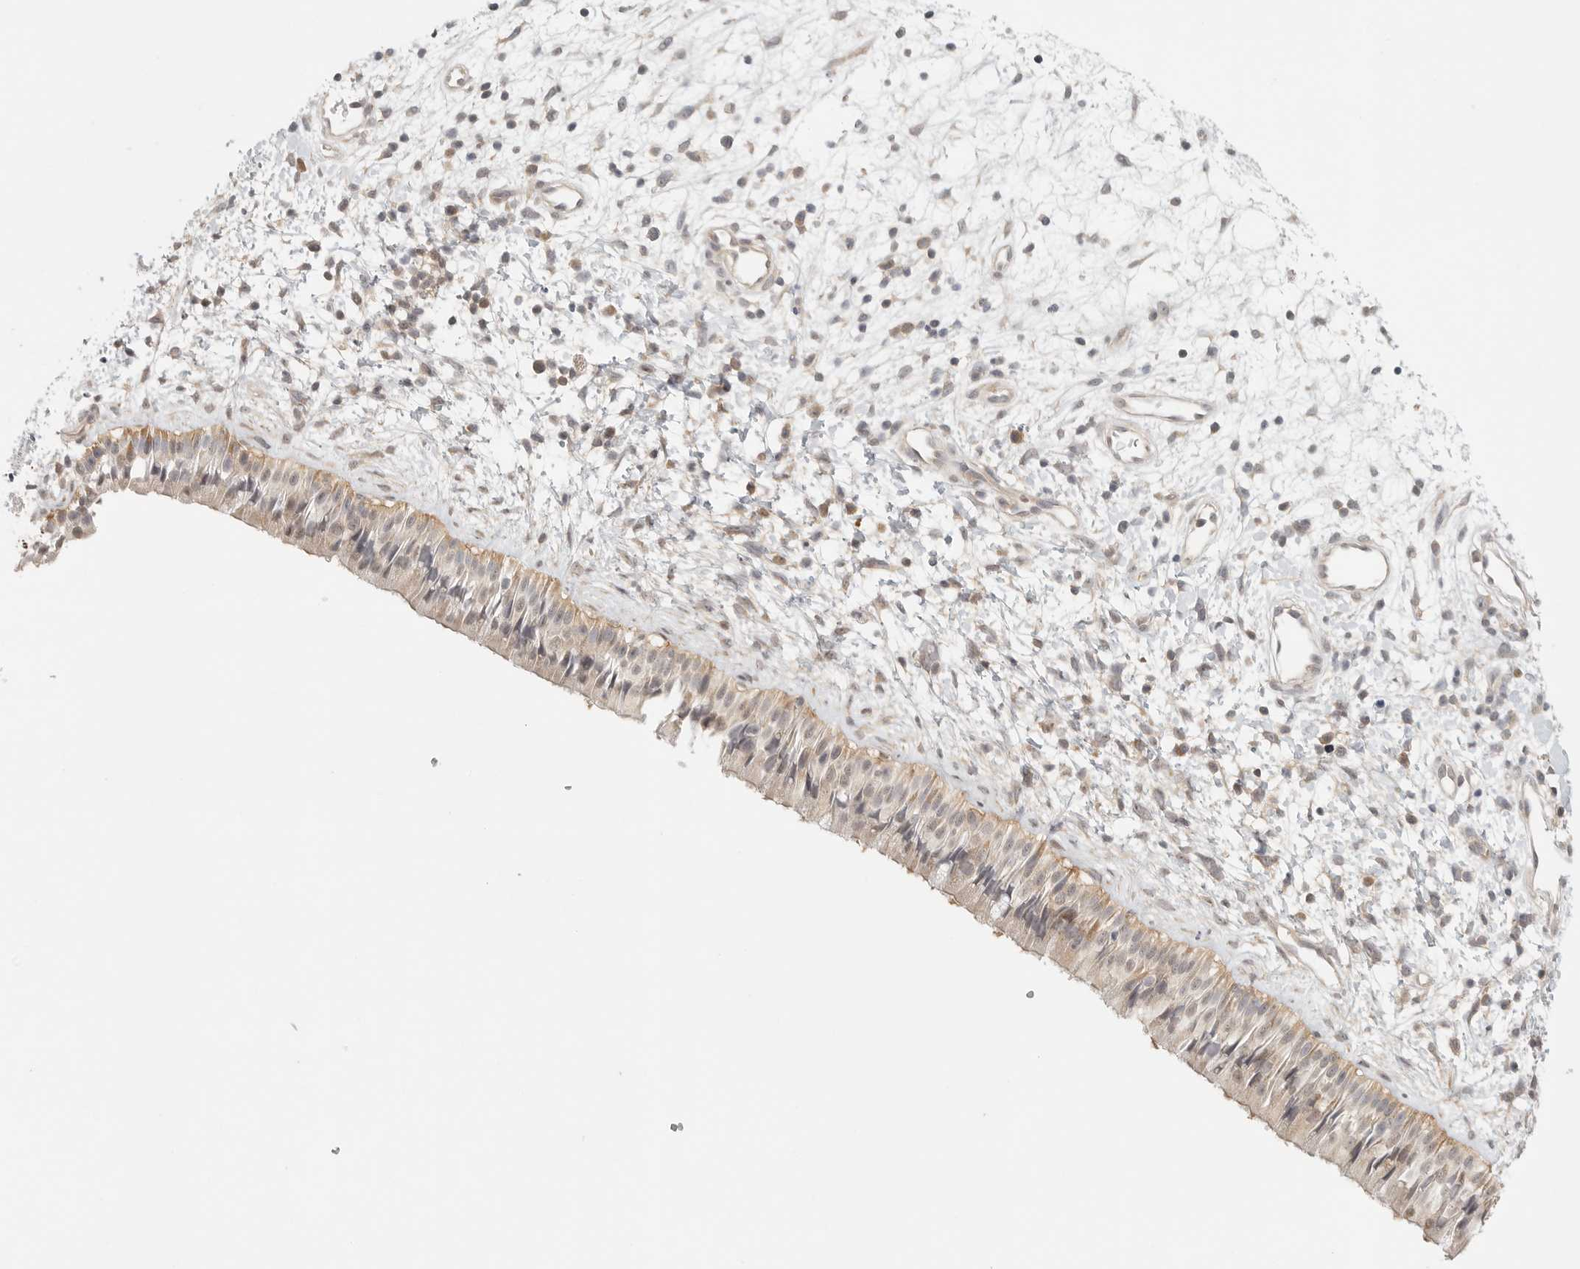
{"staining": {"intensity": "moderate", "quantity": ">75%", "location": "cytoplasmic/membranous"}, "tissue": "nasopharynx", "cell_type": "Respiratory epithelial cells", "image_type": "normal", "snomed": [{"axis": "morphology", "description": "Normal tissue, NOS"}, {"axis": "topography", "description": "Nasopharynx"}], "caption": "IHC image of unremarkable nasopharynx stained for a protein (brown), which reveals medium levels of moderate cytoplasmic/membranous staining in about >75% of respiratory epithelial cells.", "gene": "HDAC6", "patient": {"sex": "male", "age": 22}}